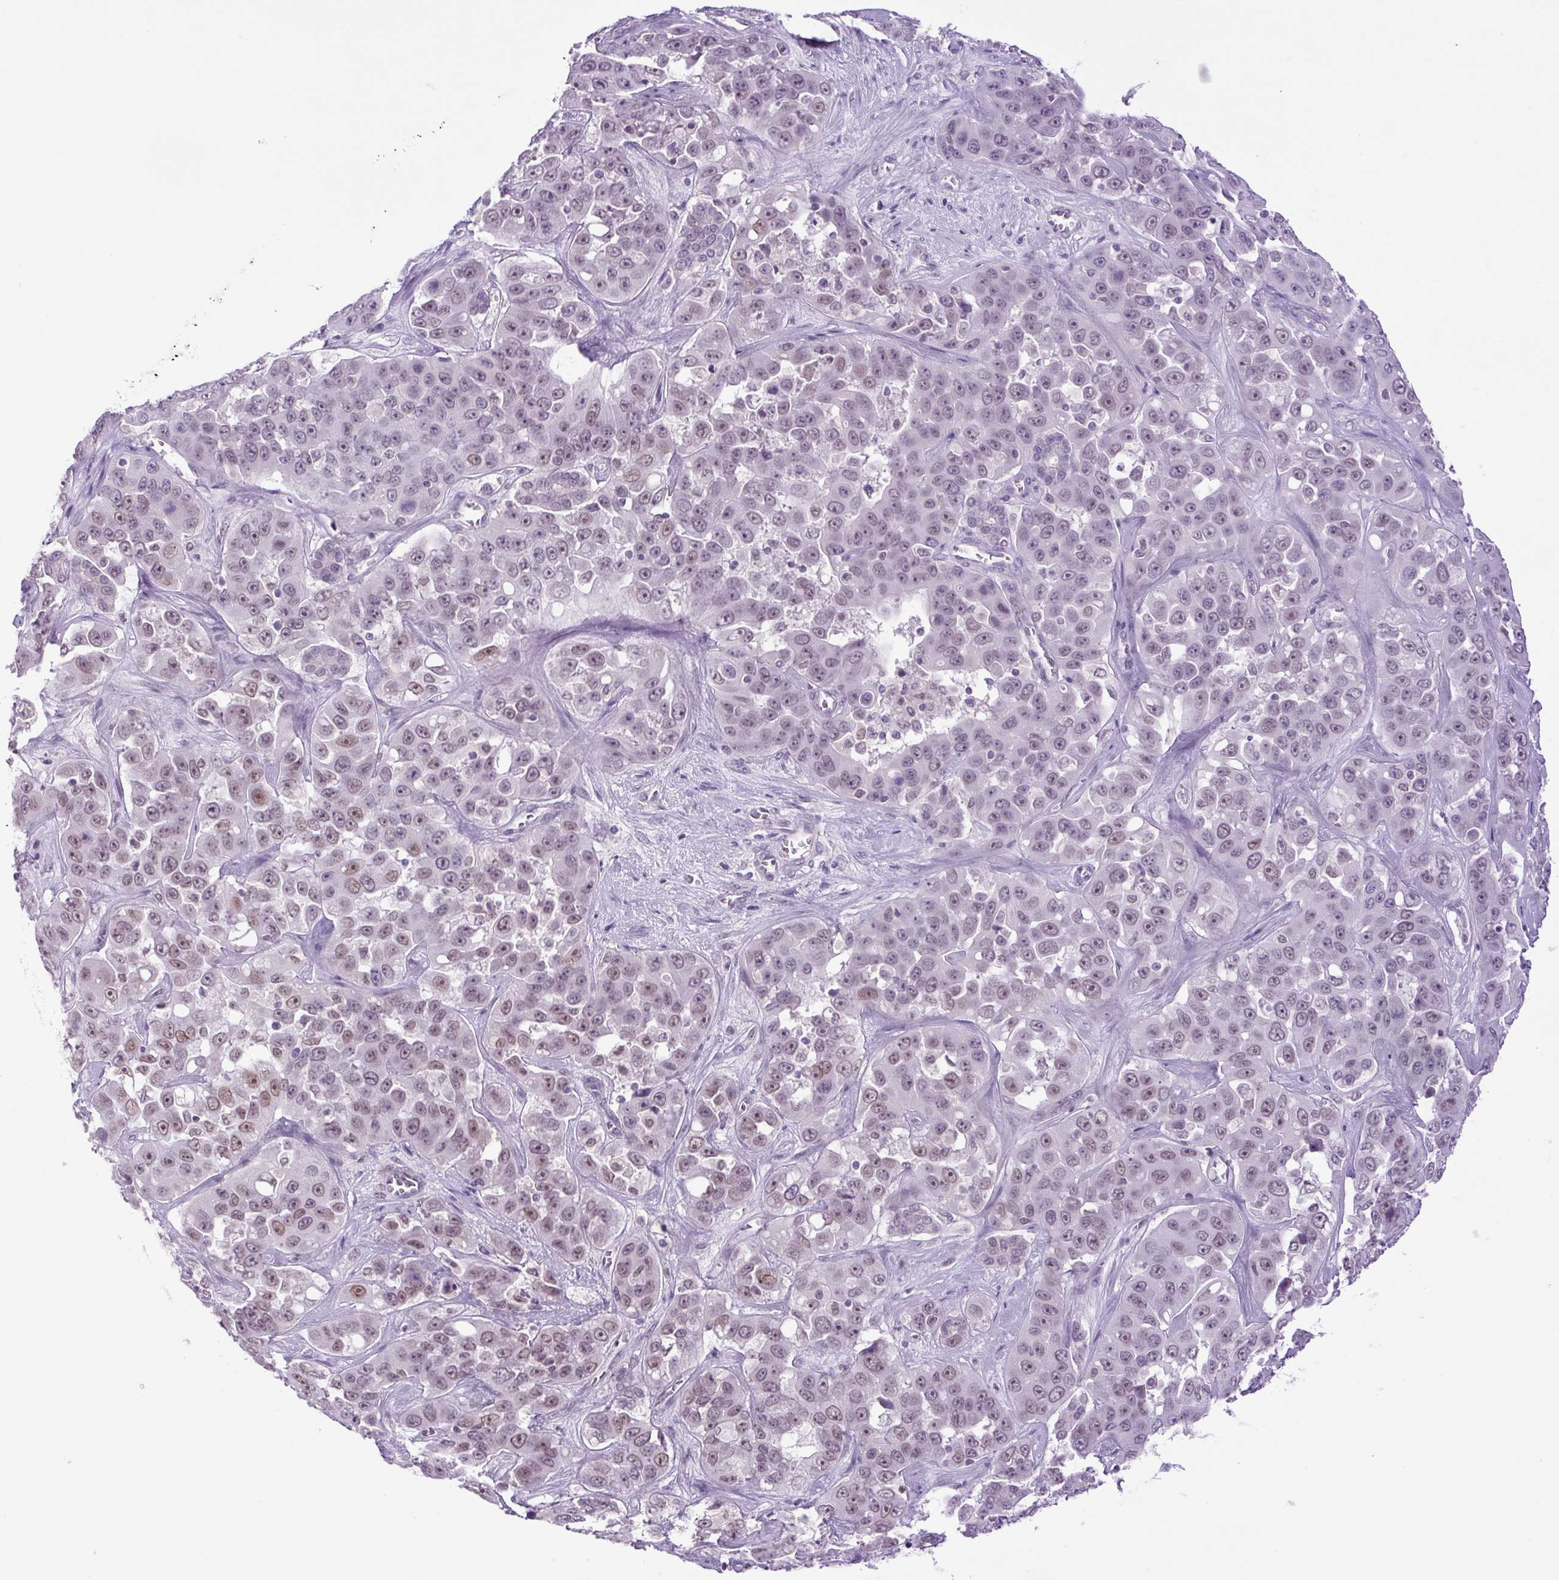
{"staining": {"intensity": "moderate", "quantity": "25%-75%", "location": "nuclear"}, "tissue": "liver cancer", "cell_type": "Tumor cells", "image_type": "cancer", "snomed": [{"axis": "morphology", "description": "Cholangiocarcinoma"}, {"axis": "topography", "description": "Liver"}], "caption": "Tumor cells demonstrate medium levels of moderate nuclear positivity in approximately 25%-75% of cells in cholangiocarcinoma (liver).", "gene": "KPNA1", "patient": {"sex": "female", "age": 52}}